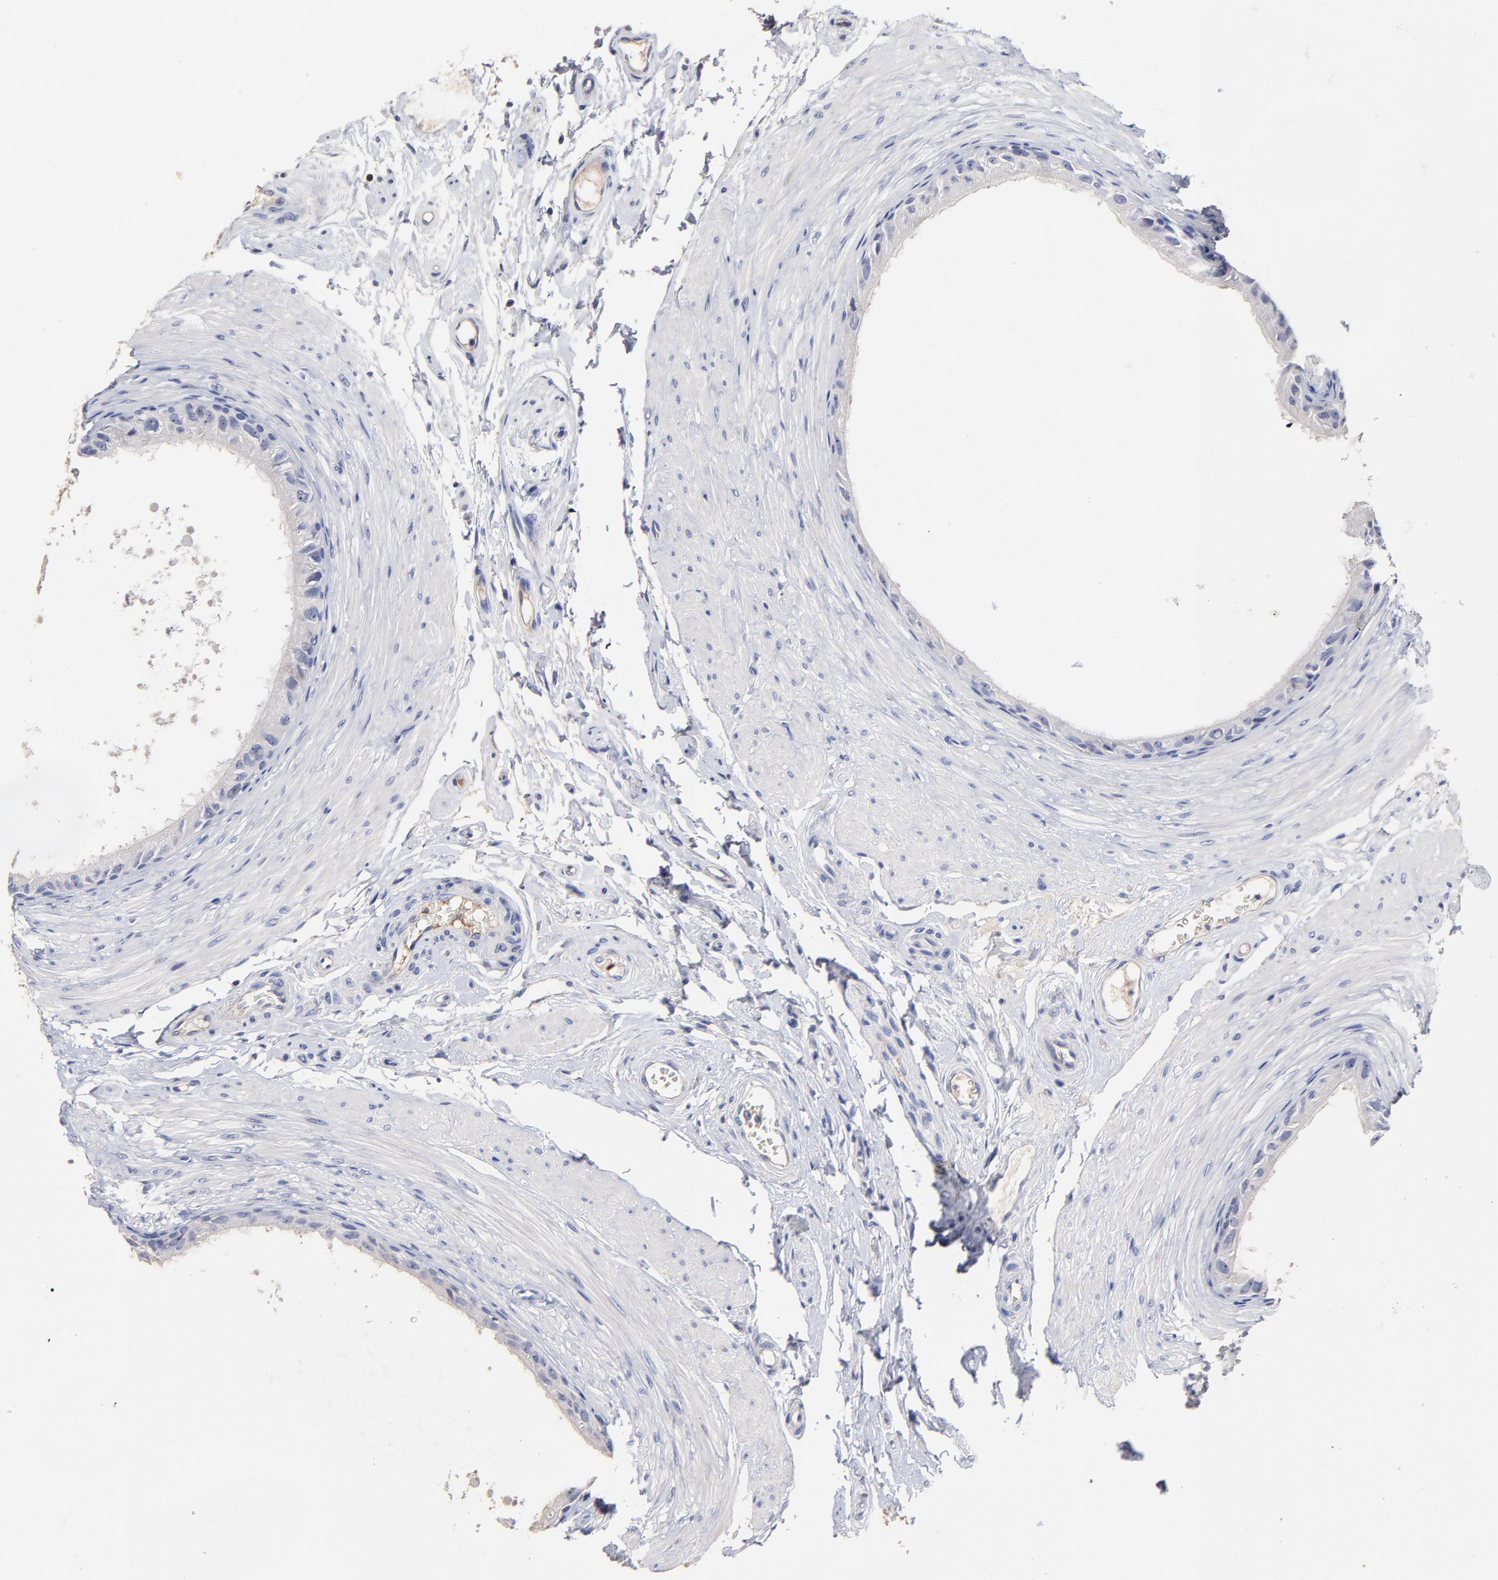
{"staining": {"intensity": "negative", "quantity": "none", "location": "none"}, "tissue": "epididymis", "cell_type": "Glandular cells", "image_type": "normal", "snomed": [{"axis": "morphology", "description": "Normal tissue, NOS"}, {"axis": "topography", "description": "Epididymis"}], "caption": "This is an immunohistochemistry (IHC) image of unremarkable human epididymis. There is no positivity in glandular cells.", "gene": "TRAT1", "patient": {"sex": "male", "age": 68}}